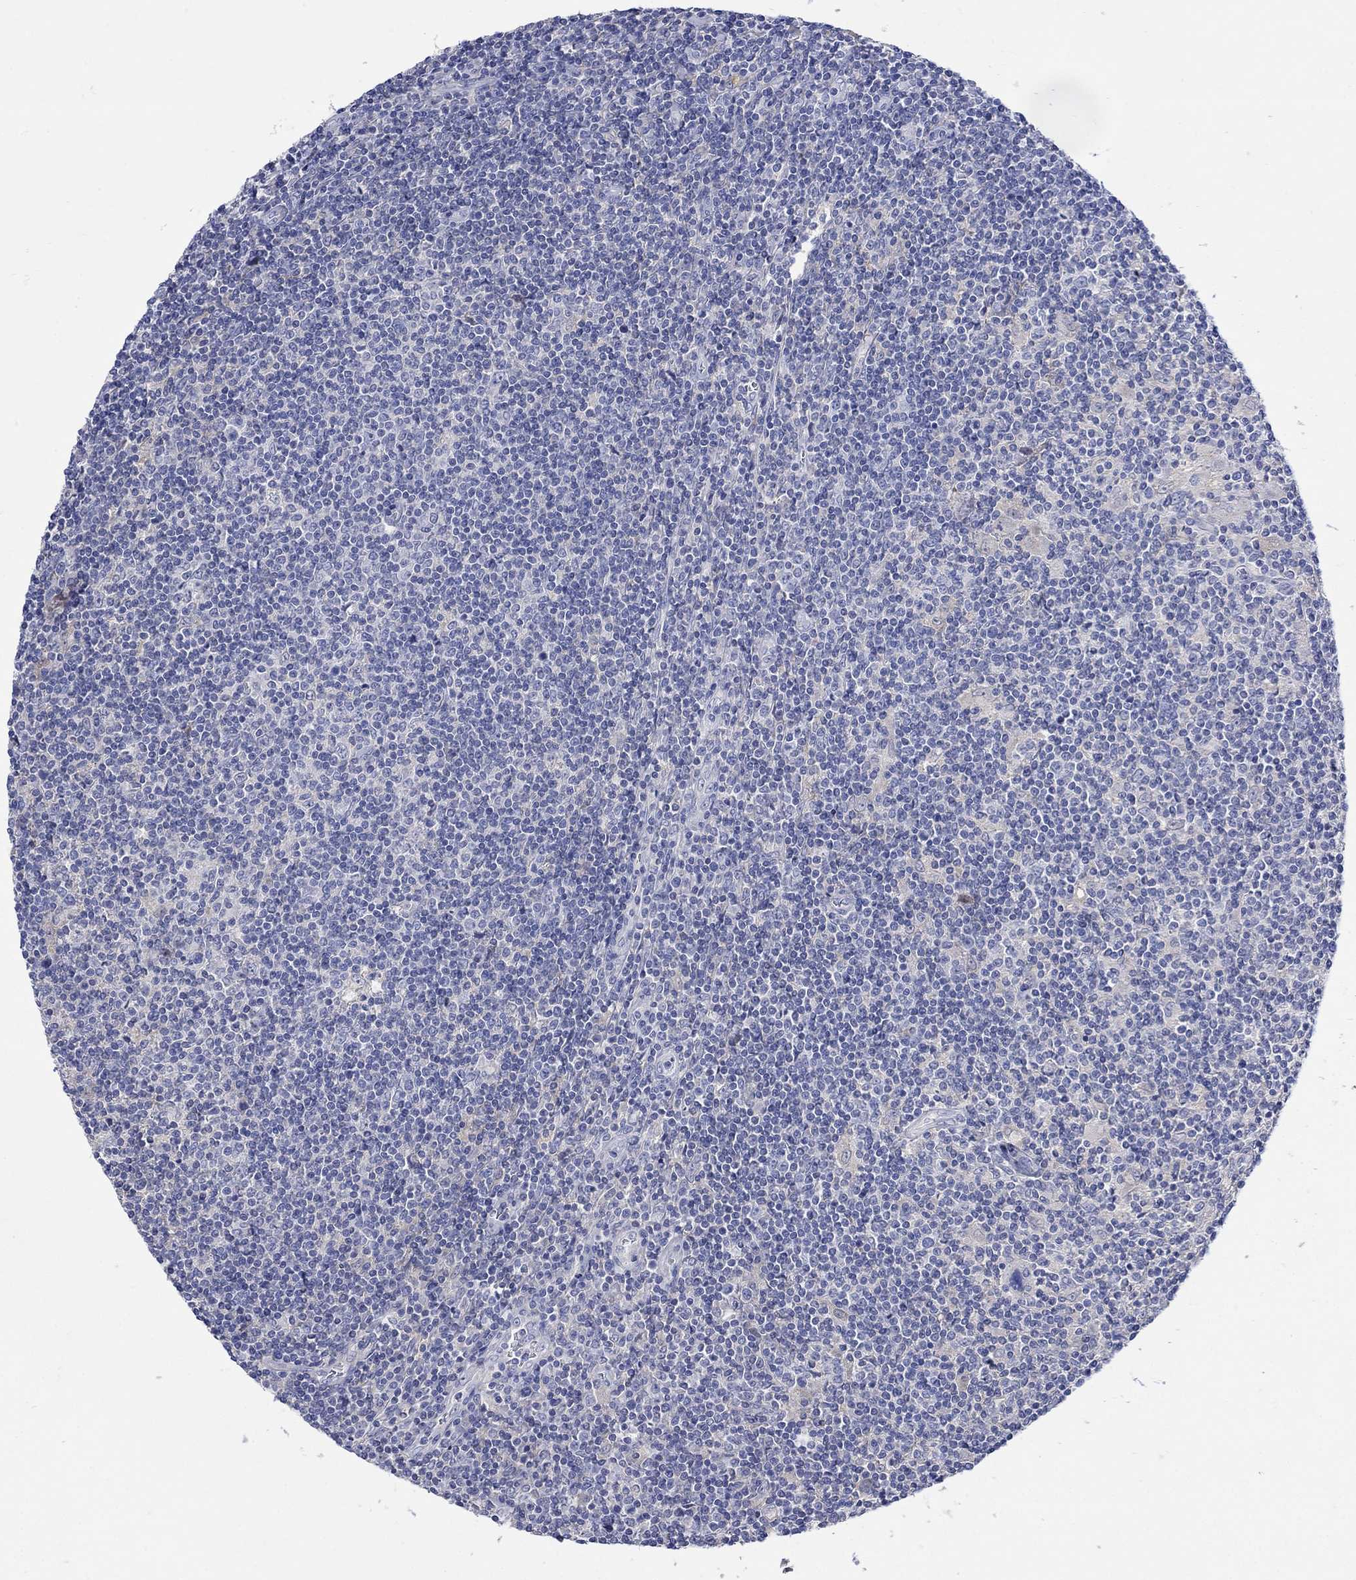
{"staining": {"intensity": "negative", "quantity": "none", "location": "none"}, "tissue": "lymphoma", "cell_type": "Tumor cells", "image_type": "cancer", "snomed": [{"axis": "morphology", "description": "Hodgkin's disease, NOS"}, {"axis": "topography", "description": "Lymph node"}], "caption": "Hodgkin's disease was stained to show a protein in brown. There is no significant staining in tumor cells.", "gene": "MSI1", "patient": {"sex": "male", "age": 40}}